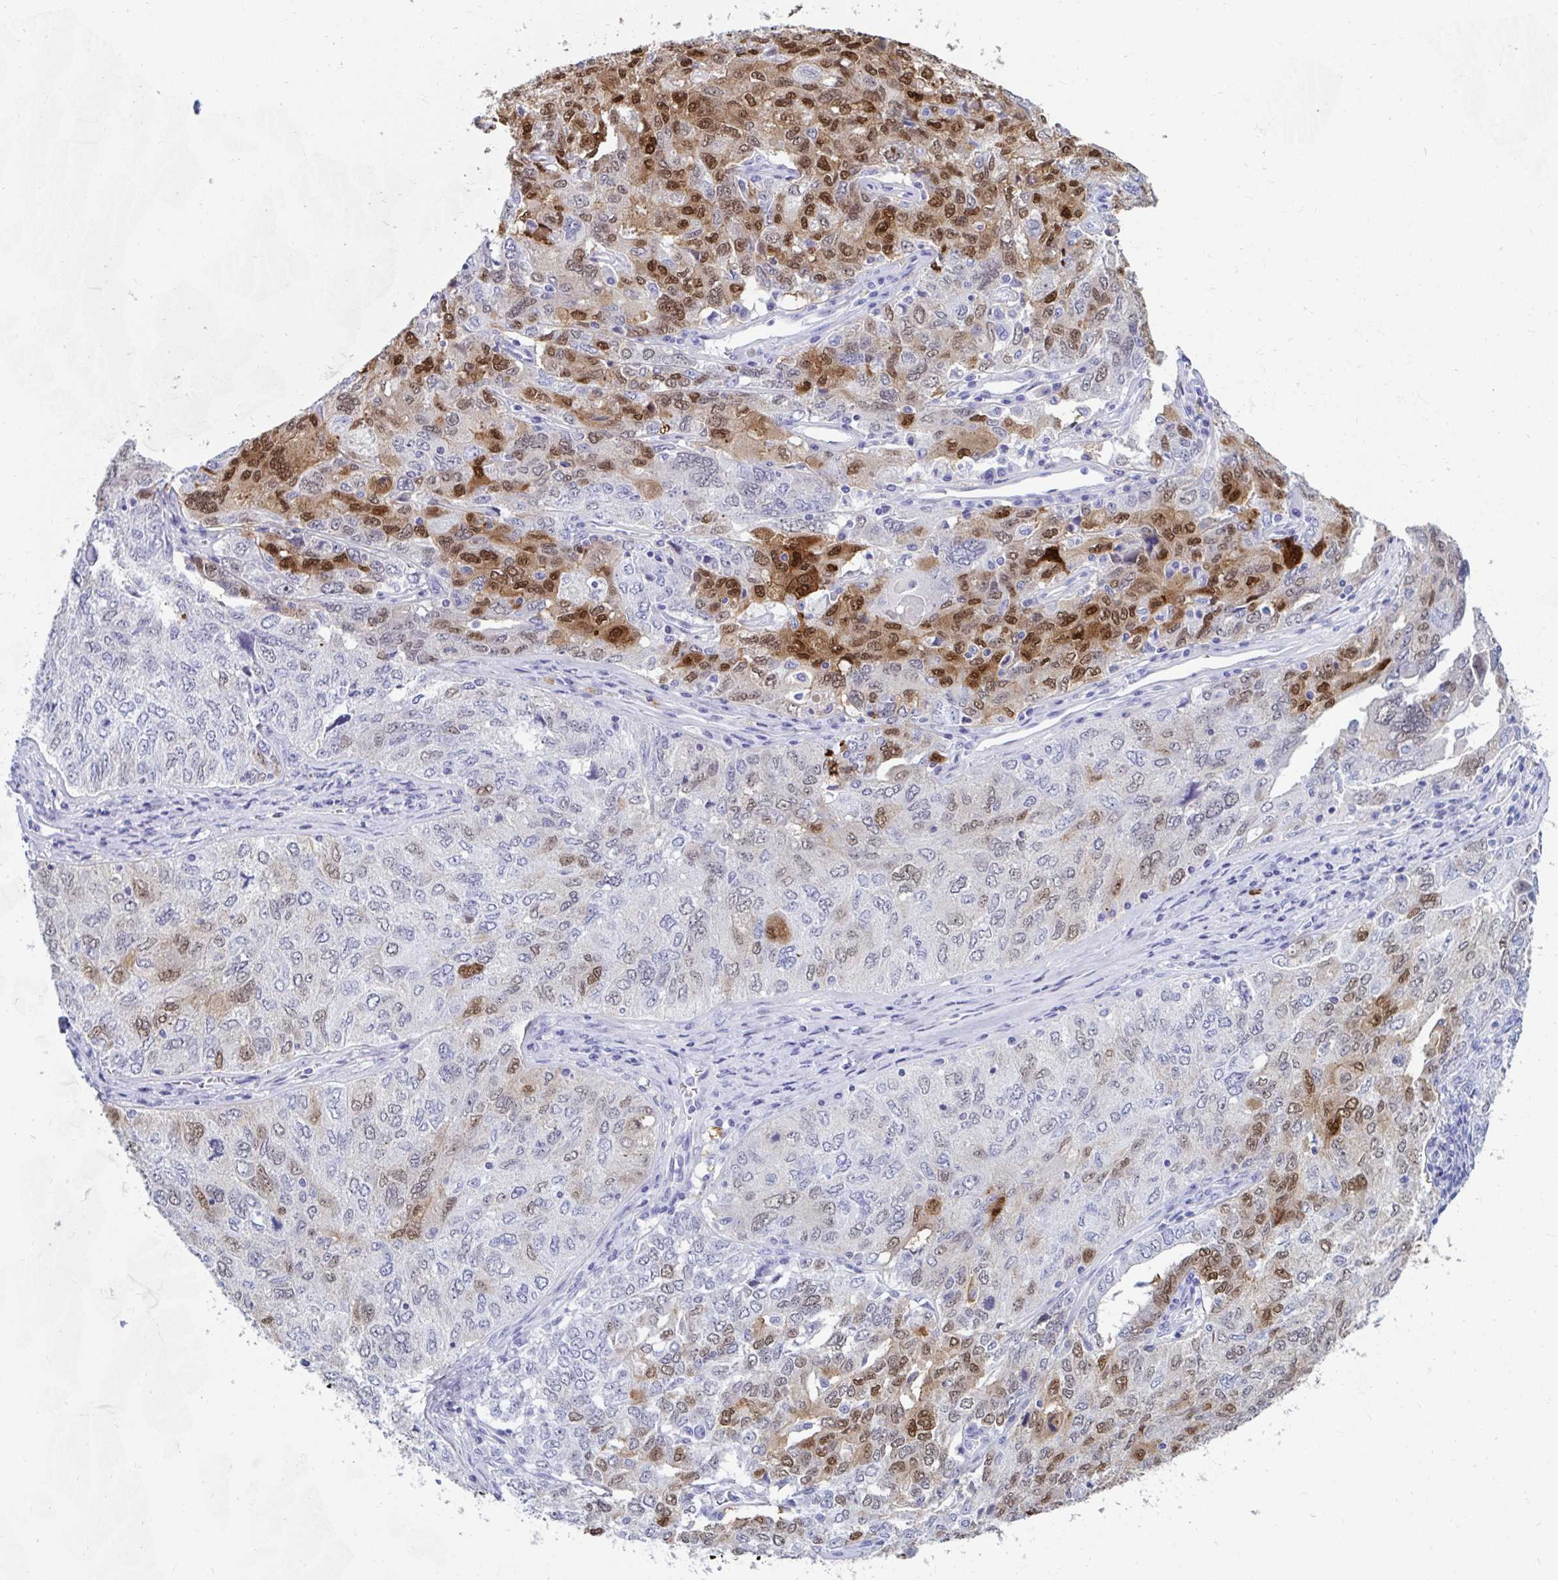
{"staining": {"intensity": "moderate", "quantity": "25%-75%", "location": "cytoplasmic/membranous,nuclear"}, "tissue": "ovarian cancer", "cell_type": "Tumor cells", "image_type": "cancer", "snomed": [{"axis": "morphology", "description": "Carcinoma, endometroid"}, {"axis": "topography", "description": "Ovary"}], "caption": "Immunohistochemistry (IHC) of ovarian cancer exhibits medium levels of moderate cytoplasmic/membranous and nuclear staining in approximately 25%-75% of tumor cells.", "gene": "GKN2", "patient": {"sex": "female", "age": 62}}